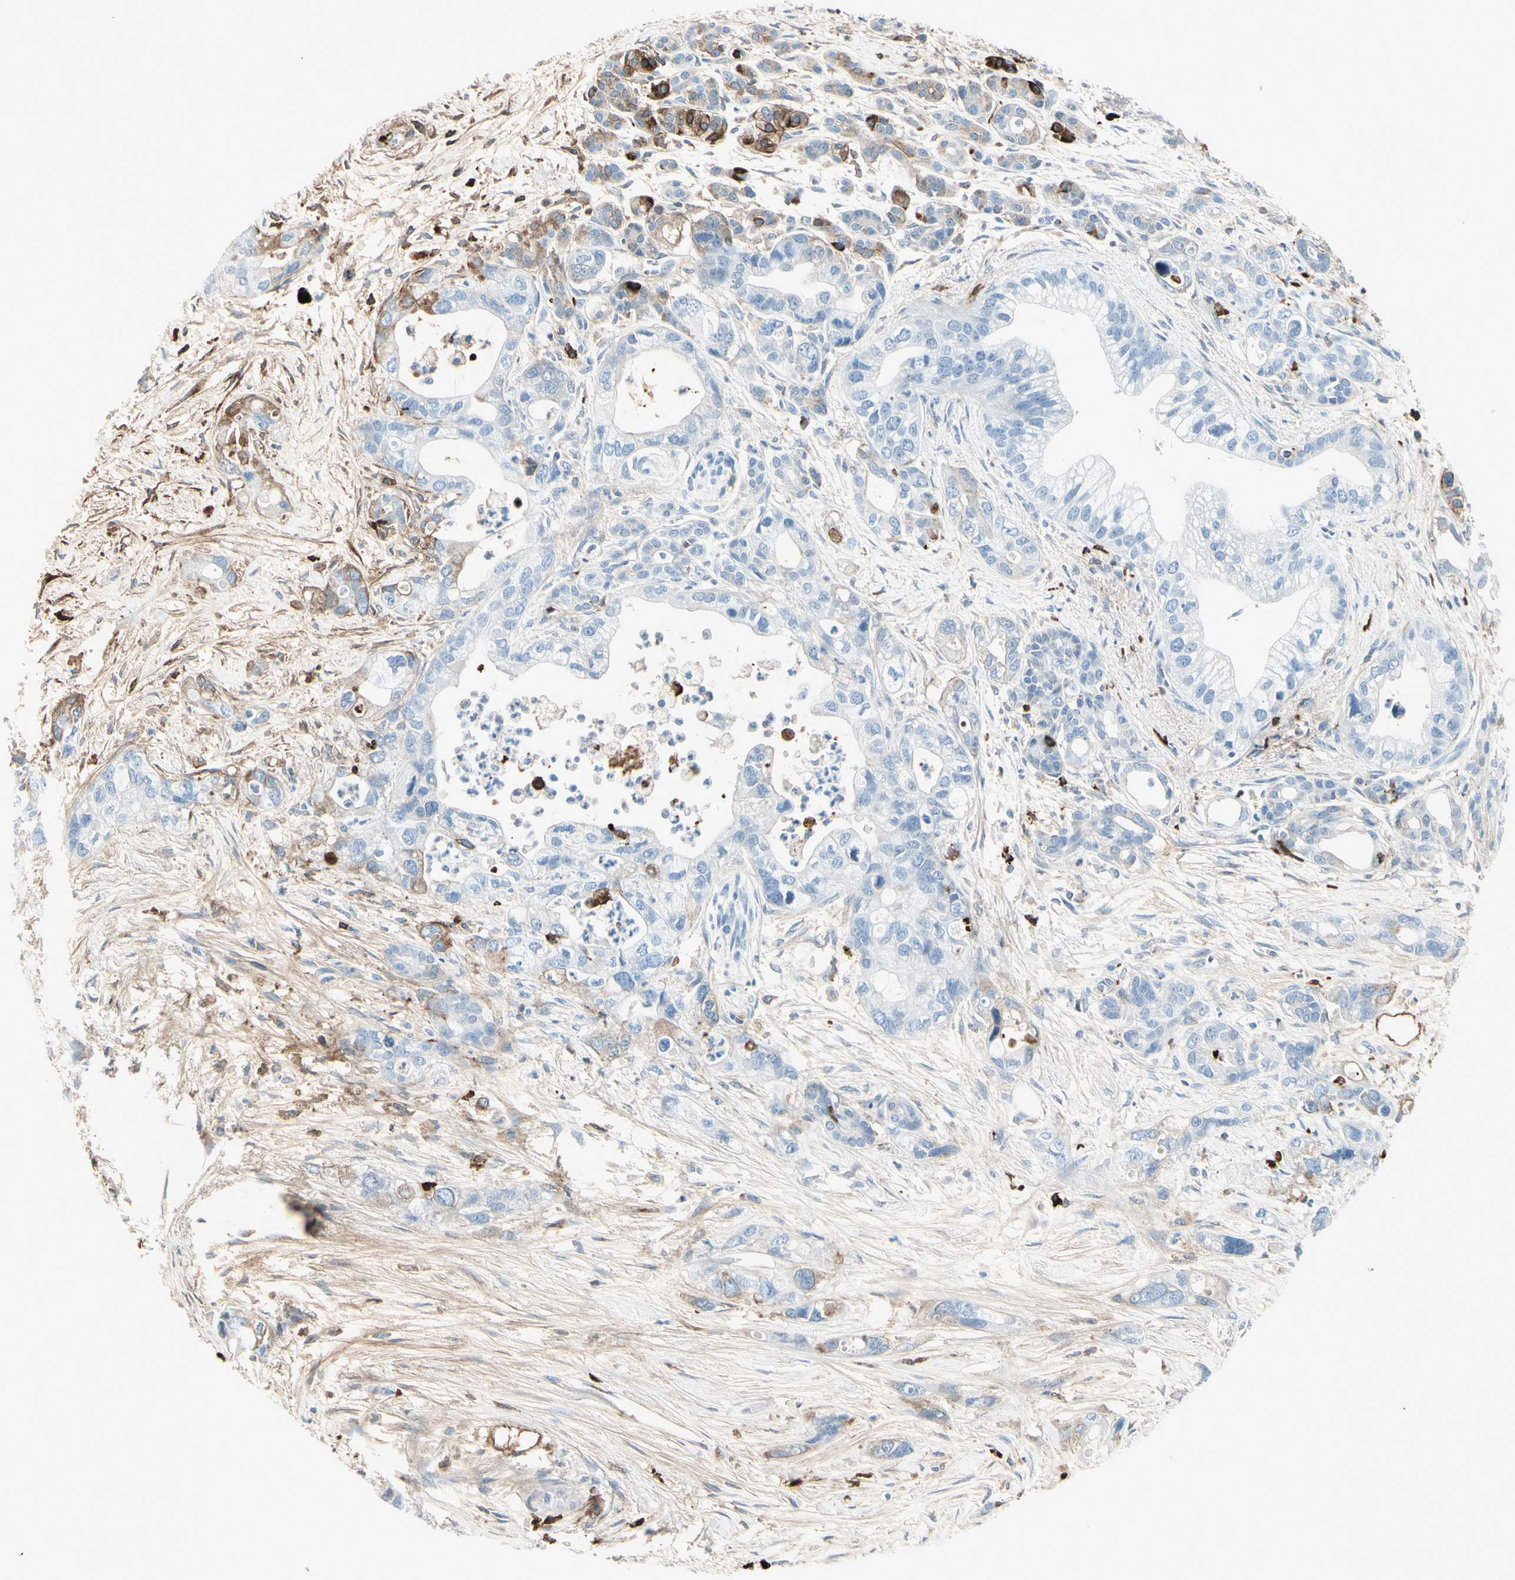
{"staining": {"intensity": "moderate", "quantity": "<25%", "location": "cytoplasmic/membranous"}, "tissue": "pancreatic cancer", "cell_type": "Tumor cells", "image_type": "cancer", "snomed": [{"axis": "morphology", "description": "Adenocarcinoma, NOS"}, {"axis": "topography", "description": "Pancreas"}], "caption": "Adenocarcinoma (pancreatic) tissue displays moderate cytoplasmic/membranous positivity in approximately <25% of tumor cells, visualized by immunohistochemistry.", "gene": "IGHG1", "patient": {"sex": "male", "age": 70}}